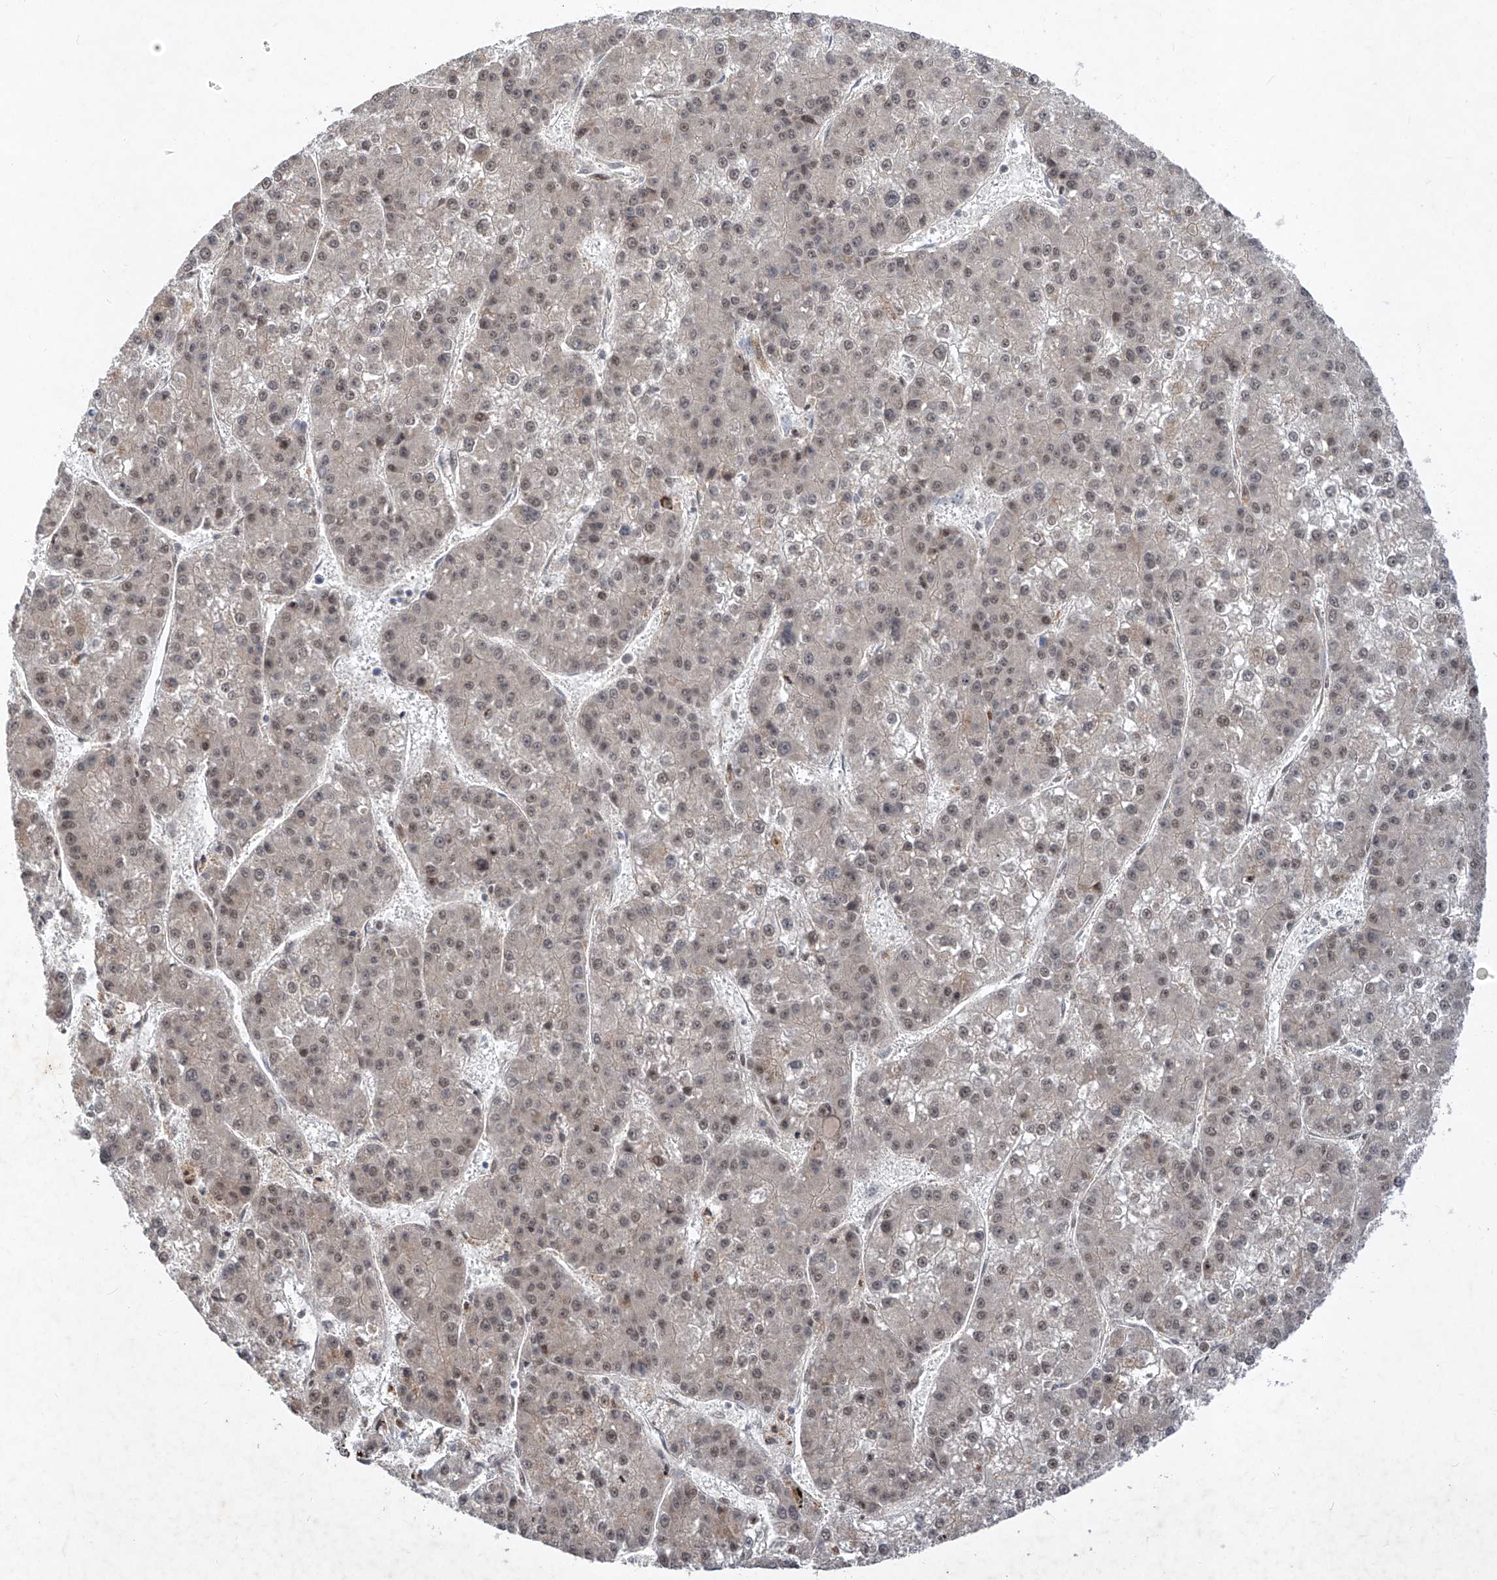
{"staining": {"intensity": "weak", "quantity": ">75%", "location": "nuclear"}, "tissue": "liver cancer", "cell_type": "Tumor cells", "image_type": "cancer", "snomed": [{"axis": "morphology", "description": "Carcinoma, Hepatocellular, NOS"}, {"axis": "topography", "description": "Liver"}], "caption": "Liver cancer stained with DAB IHC demonstrates low levels of weak nuclear positivity in about >75% of tumor cells.", "gene": "FAM135A", "patient": {"sex": "female", "age": 73}}